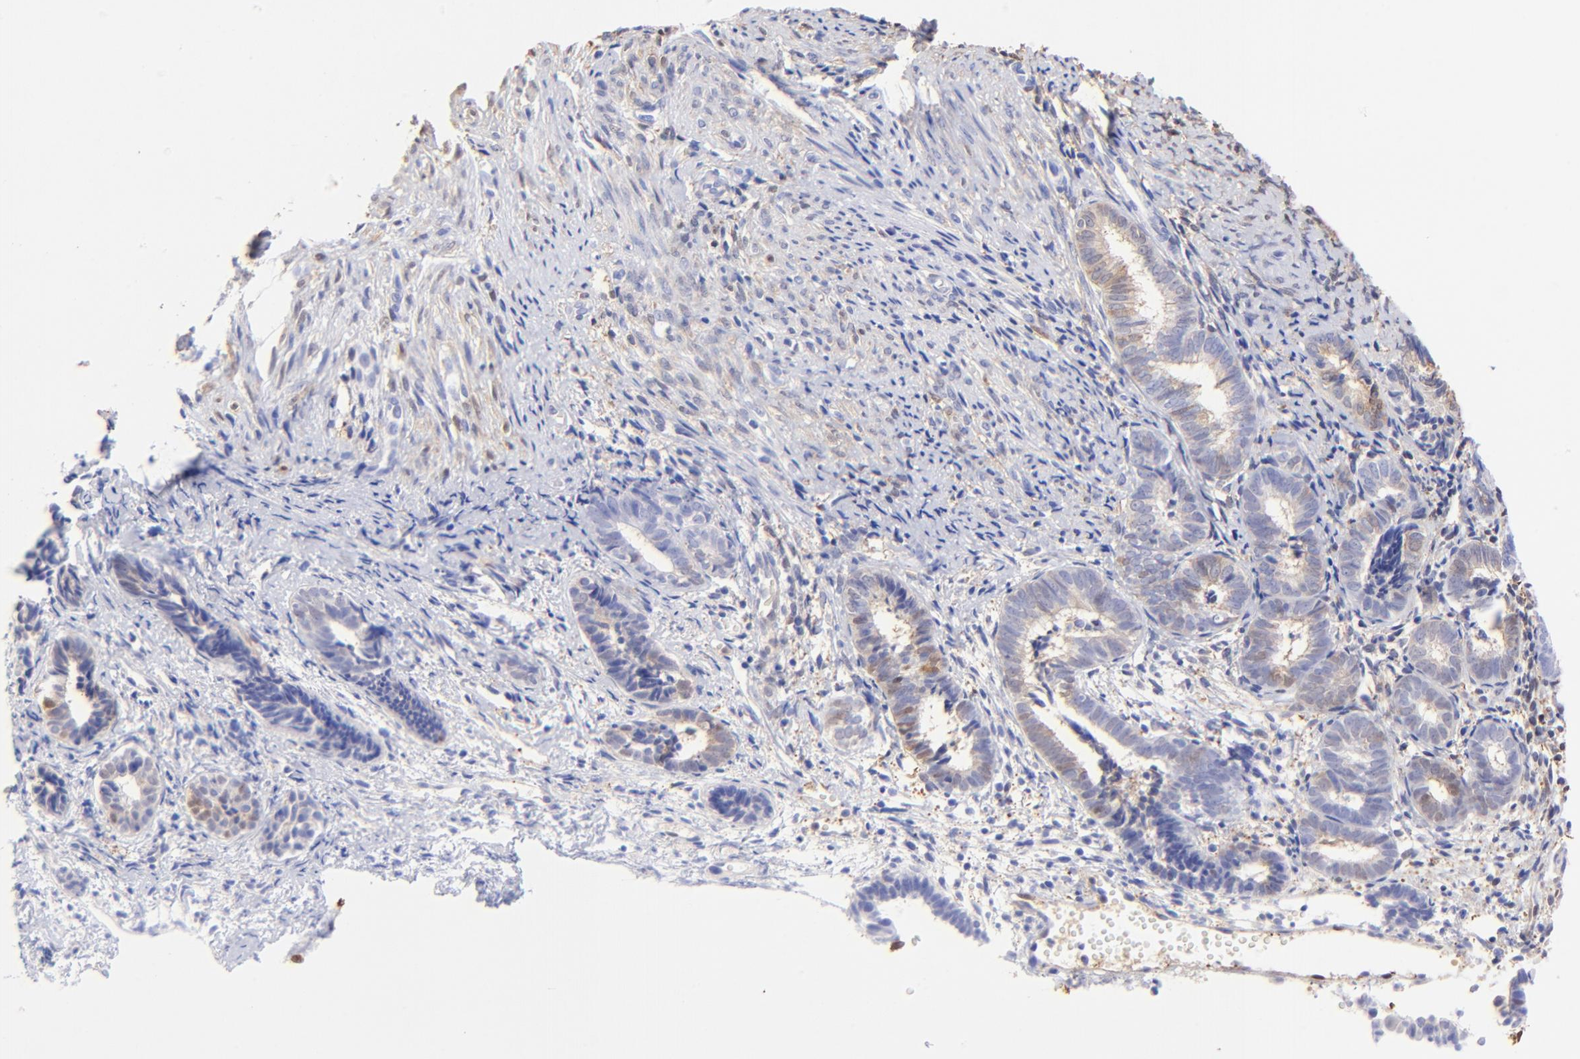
{"staining": {"intensity": "moderate", "quantity": "<25%", "location": "nuclear"}, "tissue": "endometrium", "cell_type": "Cells in endometrial stroma", "image_type": "normal", "snomed": [{"axis": "morphology", "description": "Normal tissue, NOS"}, {"axis": "topography", "description": "Smooth muscle"}, {"axis": "topography", "description": "Endometrium"}], "caption": "Endometrium was stained to show a protein in brown. There is low levels of moderate nuclear staining in about <25% of cells in endometrial stroma. The staining is performed using DAB (3,3'-diaminobenzidine) brown chromogen to label protein expression. The nuclei are counter-stained blue using hematoxylin.", "gene": "ALDH1A1", "patient": {"sex": "female", "age": 57}}